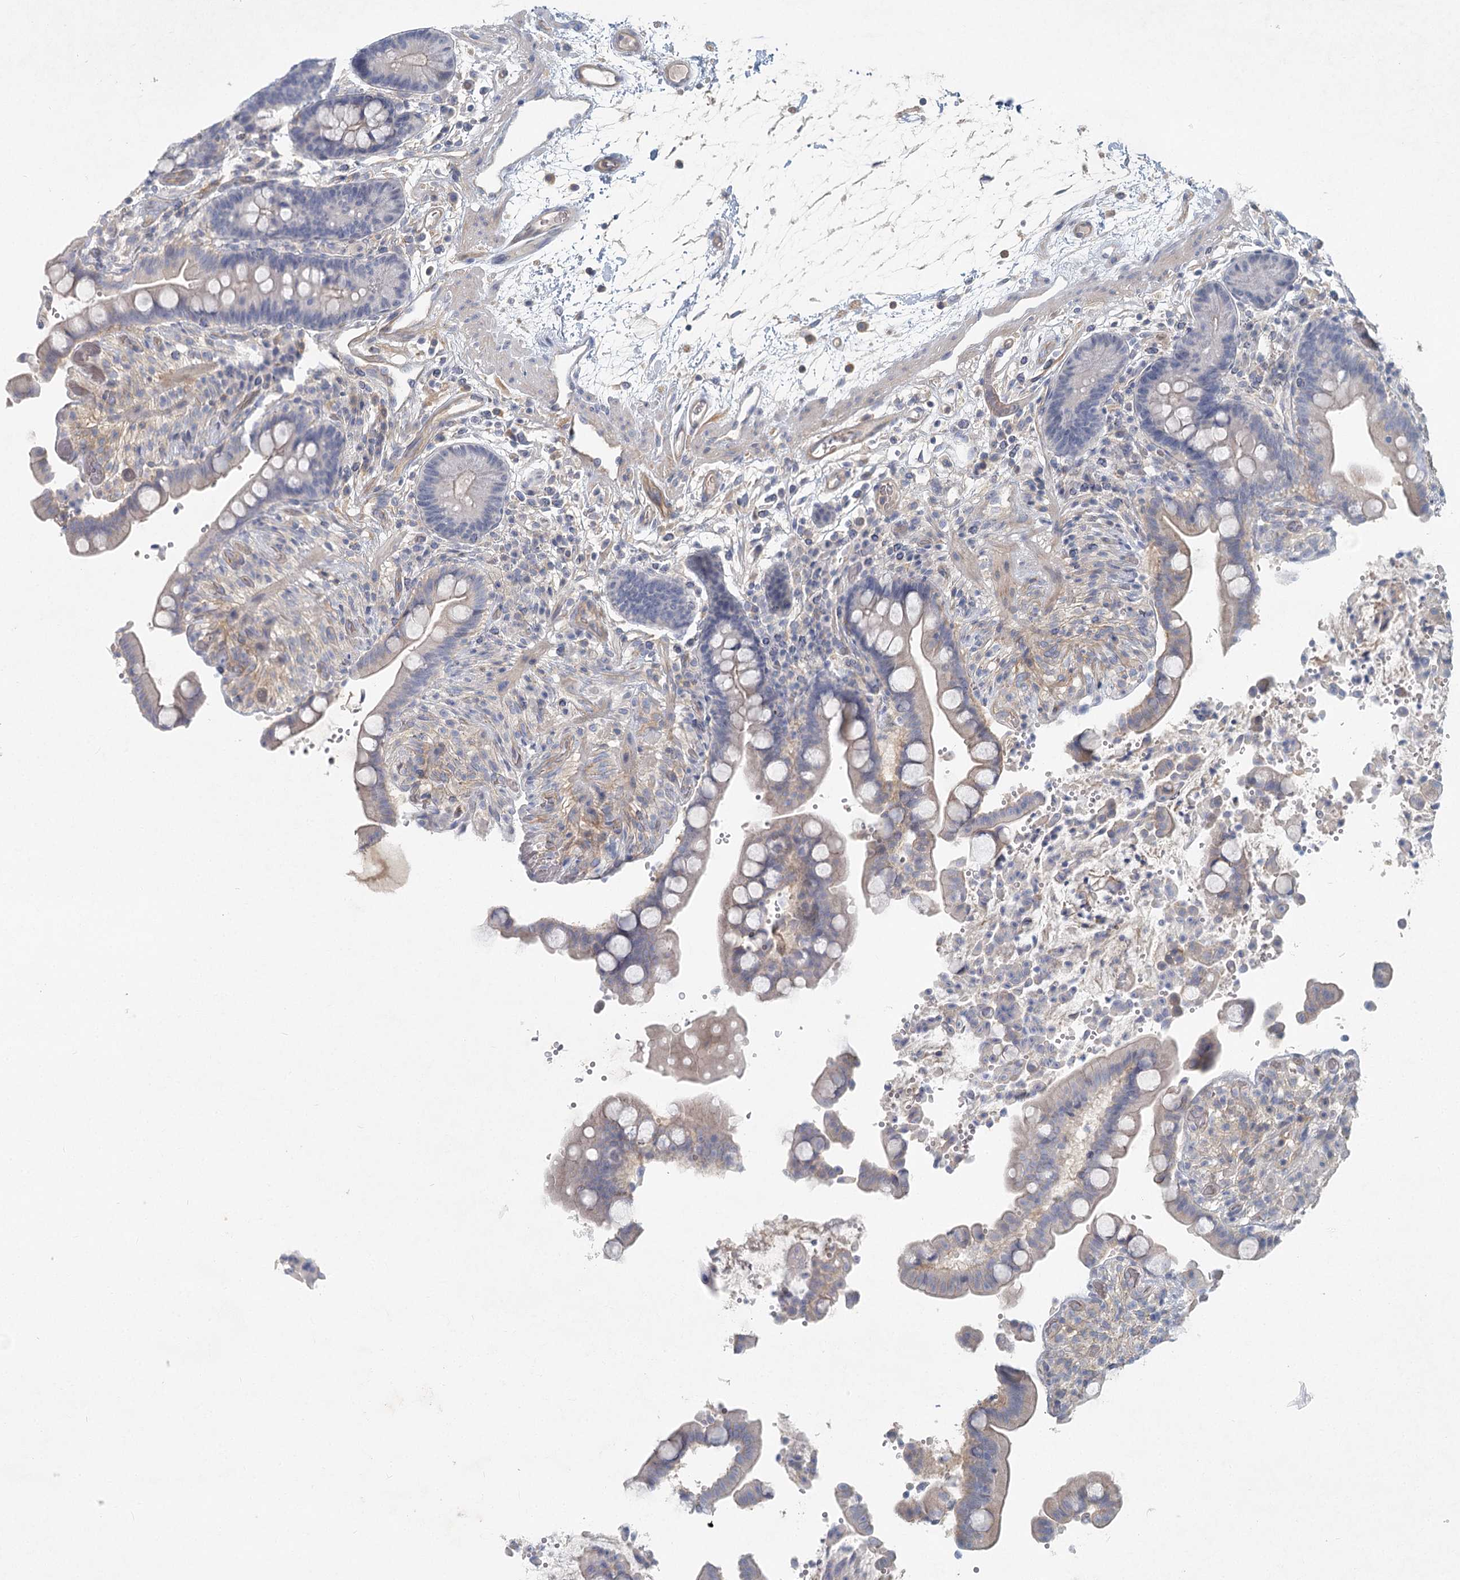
{"staining": {"intensity": "negative", "quantity": "none", "location": "none"}, "tissue": "colon", "cell_type": "Endothelial cells", "image_type": "normal", "snomed": [{"axis": "morphology", "description": "Normal tissue, NOS"}, {"axis": "topography", "description": "Colon"}], "caption": "Immunohistochemistry (IHC) photomicrograph of benign human colon stained for a protein (brown), which exhibits no staining in endothelial cells.", "gene": "DNMBP", "patient": {"sex": "male", "age": 73}}